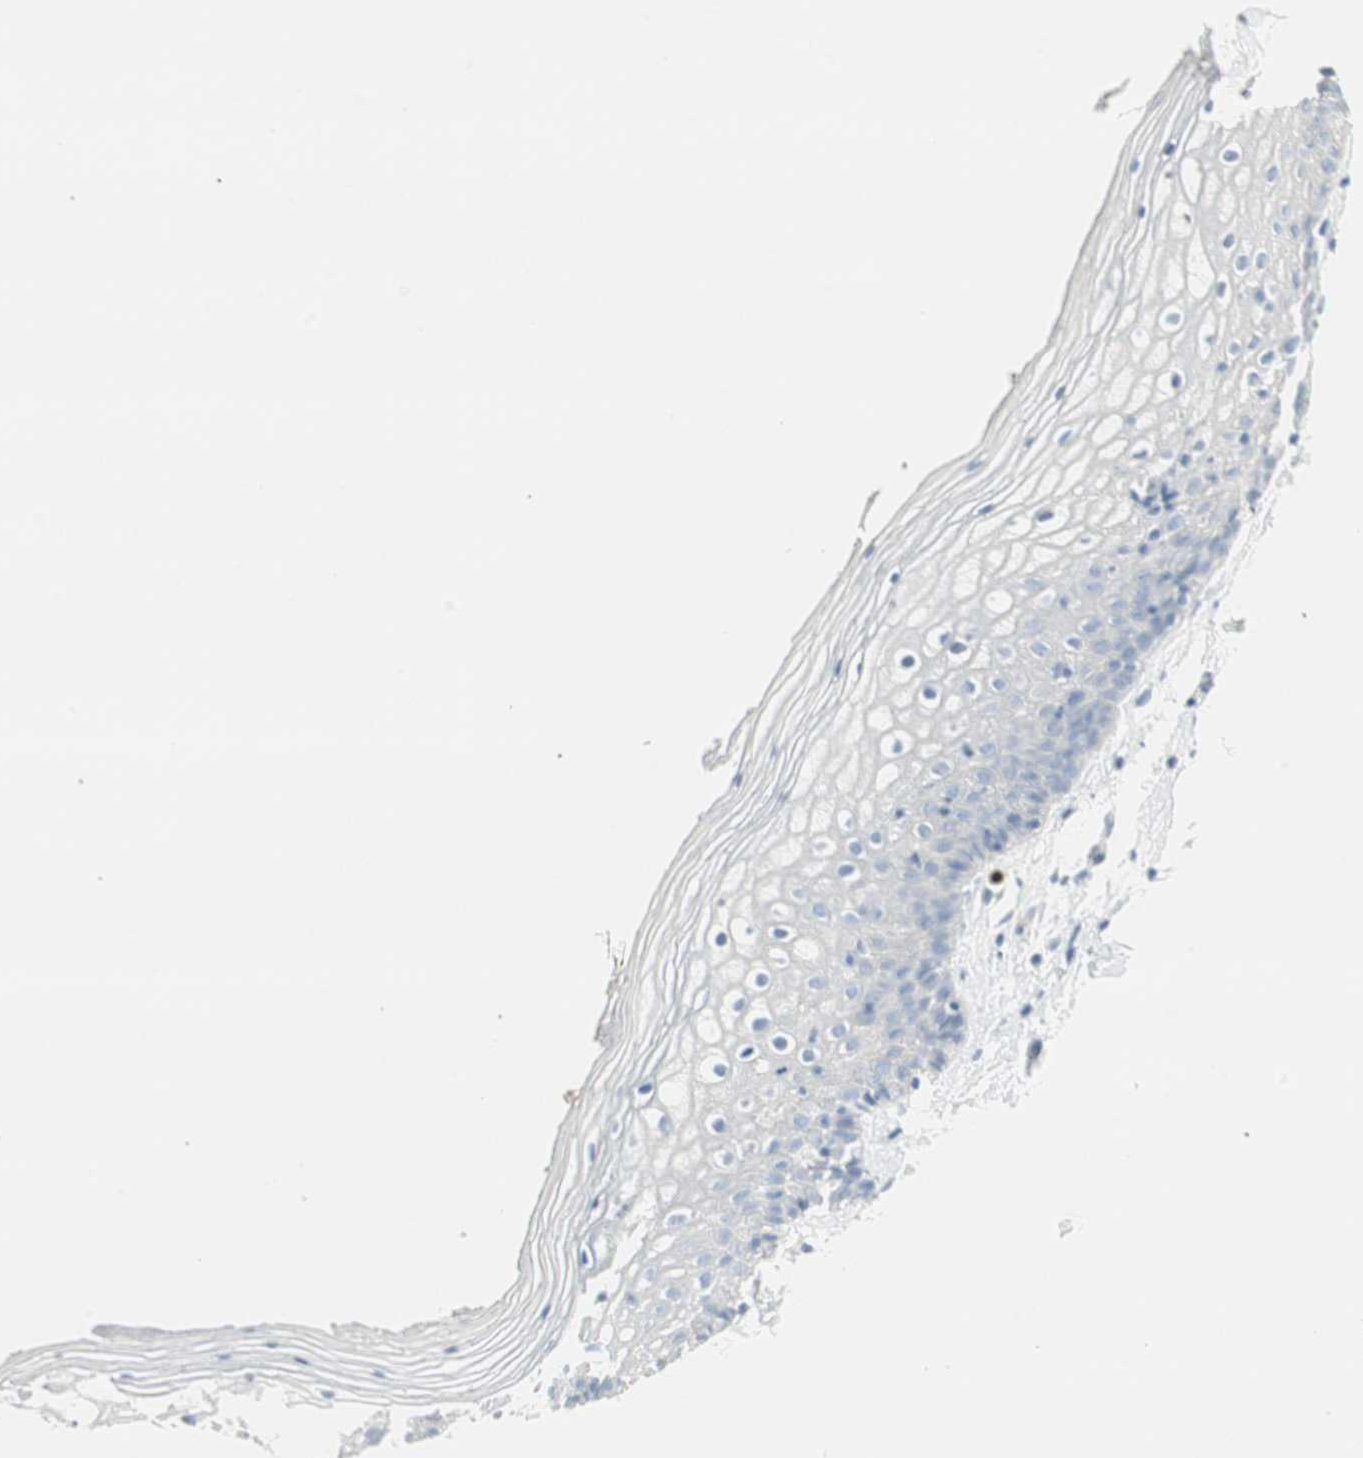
{"staining": {"intensity": "negative", "quantity": "none", "location": "none"}, "tissue": "vagina", "cell_type": "Squamous epithelial cells", "image_type": "normal", "snomed": [{"axis": "morphology", "description": "Normal tissue, NOS"}, {"axis": "topography", "description": "Vagina"}], "caption": "This is an immunohistochemistry (IHC) image of benign vagina. There is no positivity in squamous epithelial cells.", "gene": "PRTN3", "patient": {"sex": "female", "age": 46}}